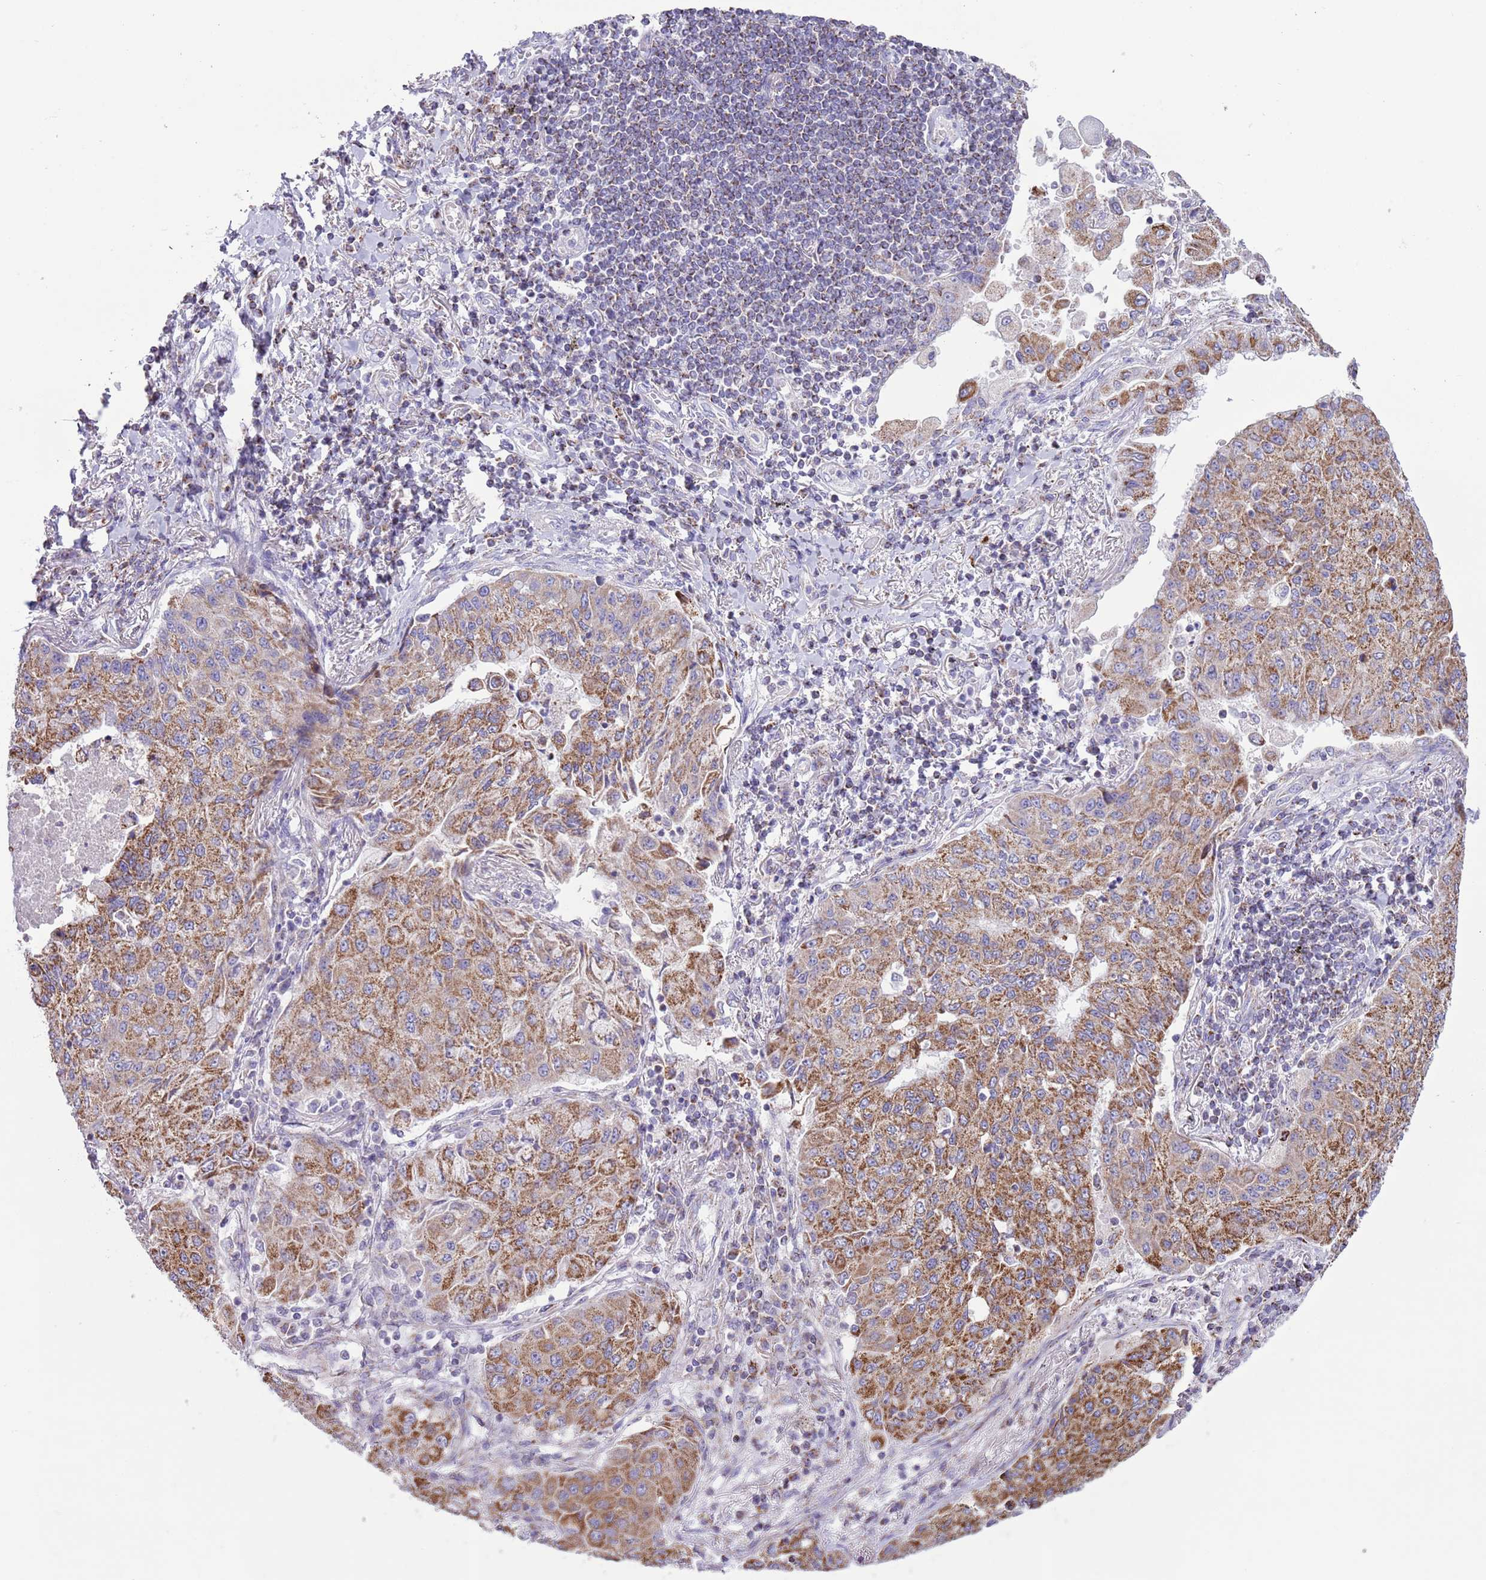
{"staining": {"intensity": "moderate", "quantity": ">75%", "location": "cytoplasmic/membranous"}, "tissue": "lung cancer", "cell_type": "Tumor cells", "image_type": "cancer", "snomed": [{"axis": "morphology", "description": "Squamous cell carcinoma, NOS"}, {"axis": "topography", "description": "Lung"}], "caption": "A histopathology image of lung cancer (squamous cell carcinoma) stained for a protein reveals moderate cytoplasmic/membranous brown staining in tumor cells. Nuclei are stained in blue.", "gene": "ATP6V1B1", "patient": {"sex": "male", "age": 74}}